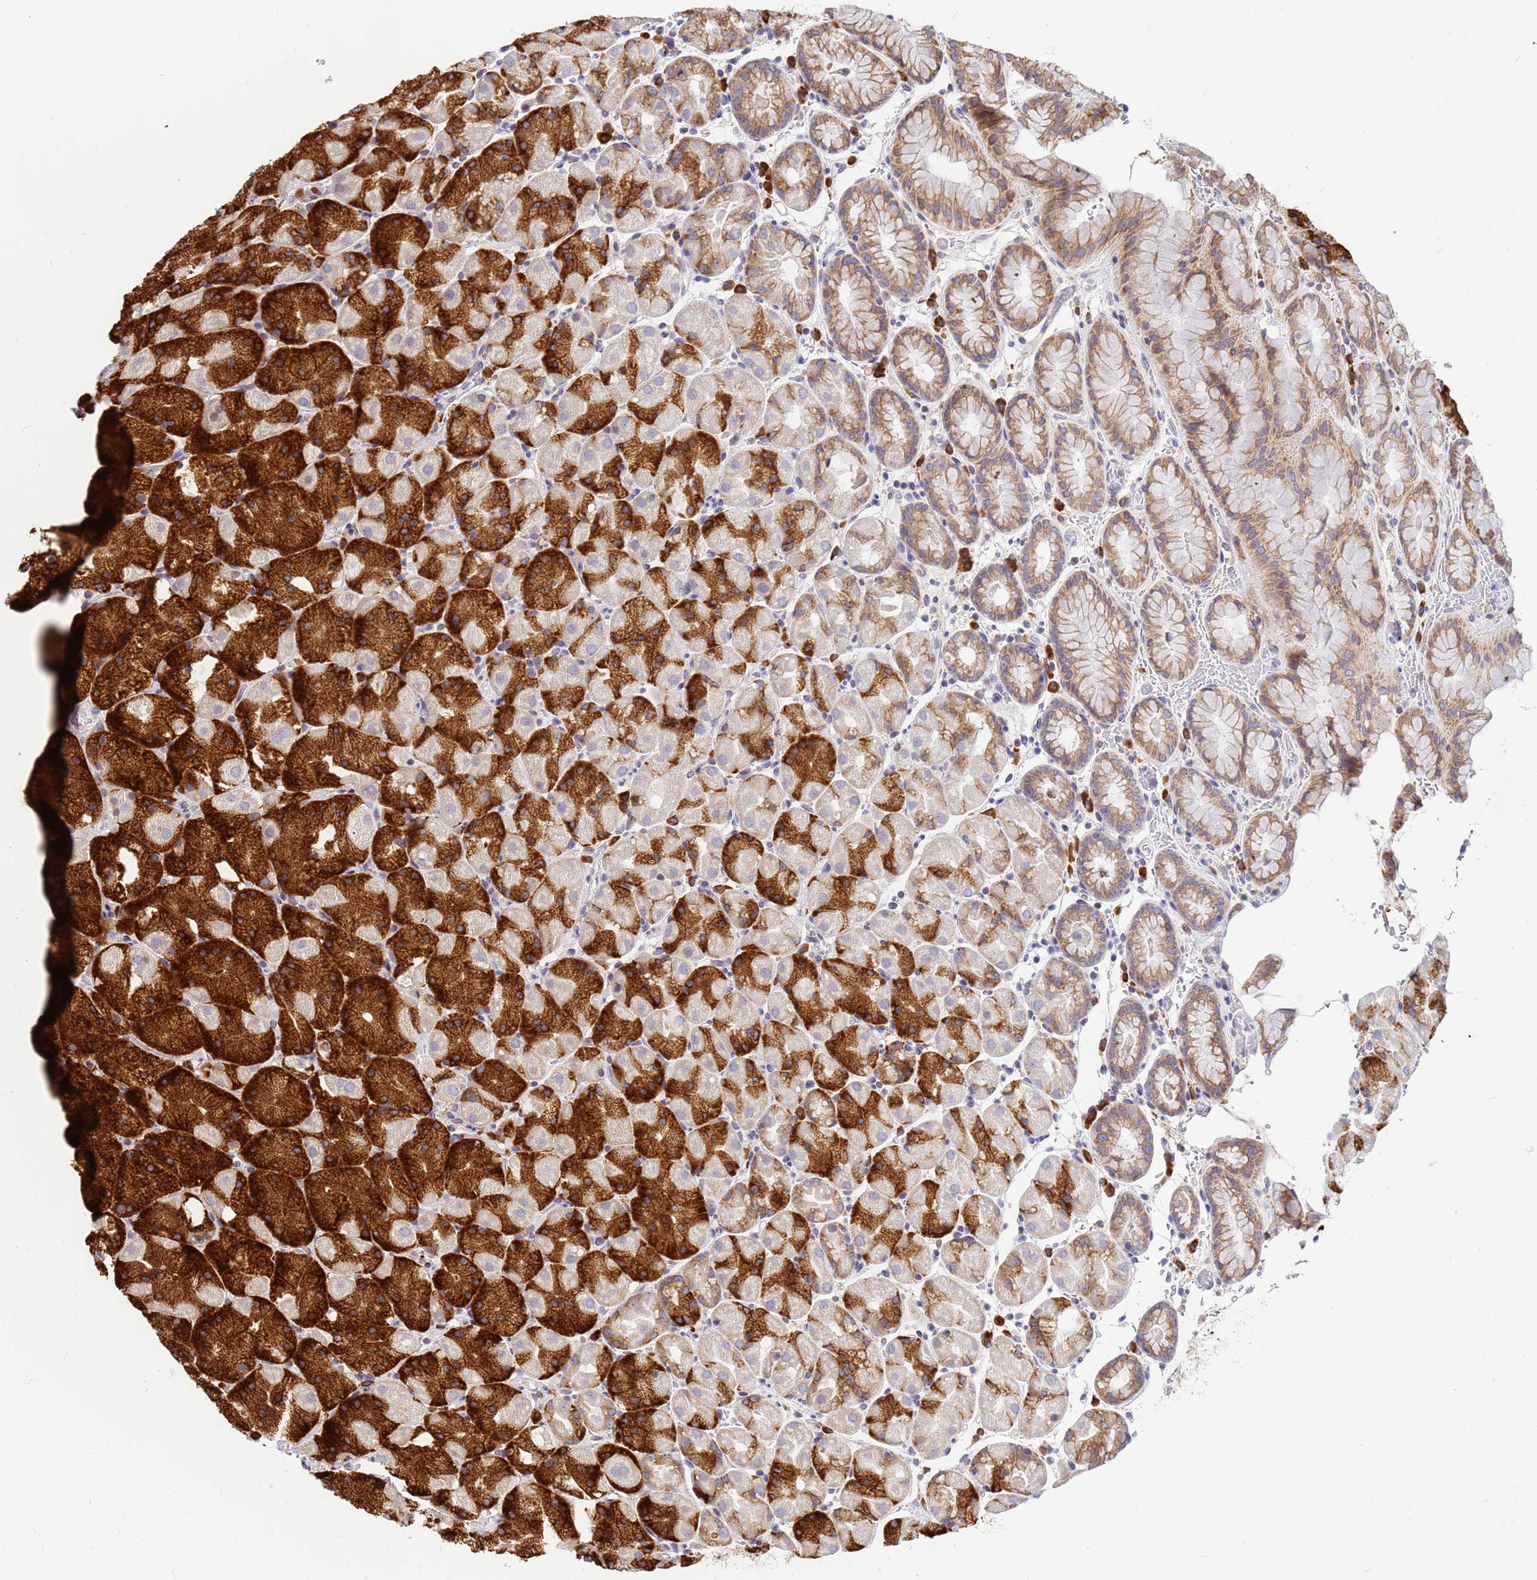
{"staining": {"intensity": "strong", "quantity": ">75%", "location": "cytoplasmic/membranous"}, "tissue": "stomach", "cell_type": "Glandular cells", "image_type": "normal", "snomed": [{"axis": "morphology", "description": "Normal tissue, NOS"}, {"axis": "topography", "description": "Stomach, upper"}, {"axis": "topography", "description": "Stomach, lower"}], "caption": "This is a micrograph of immunohistochemistry (IHC) staining of benign stomach, which shows strong staining in the cytoplasmic/membranous of glandular cells.", "gene": "SSR4", "patient": {"sex": "male", "age": 67}}